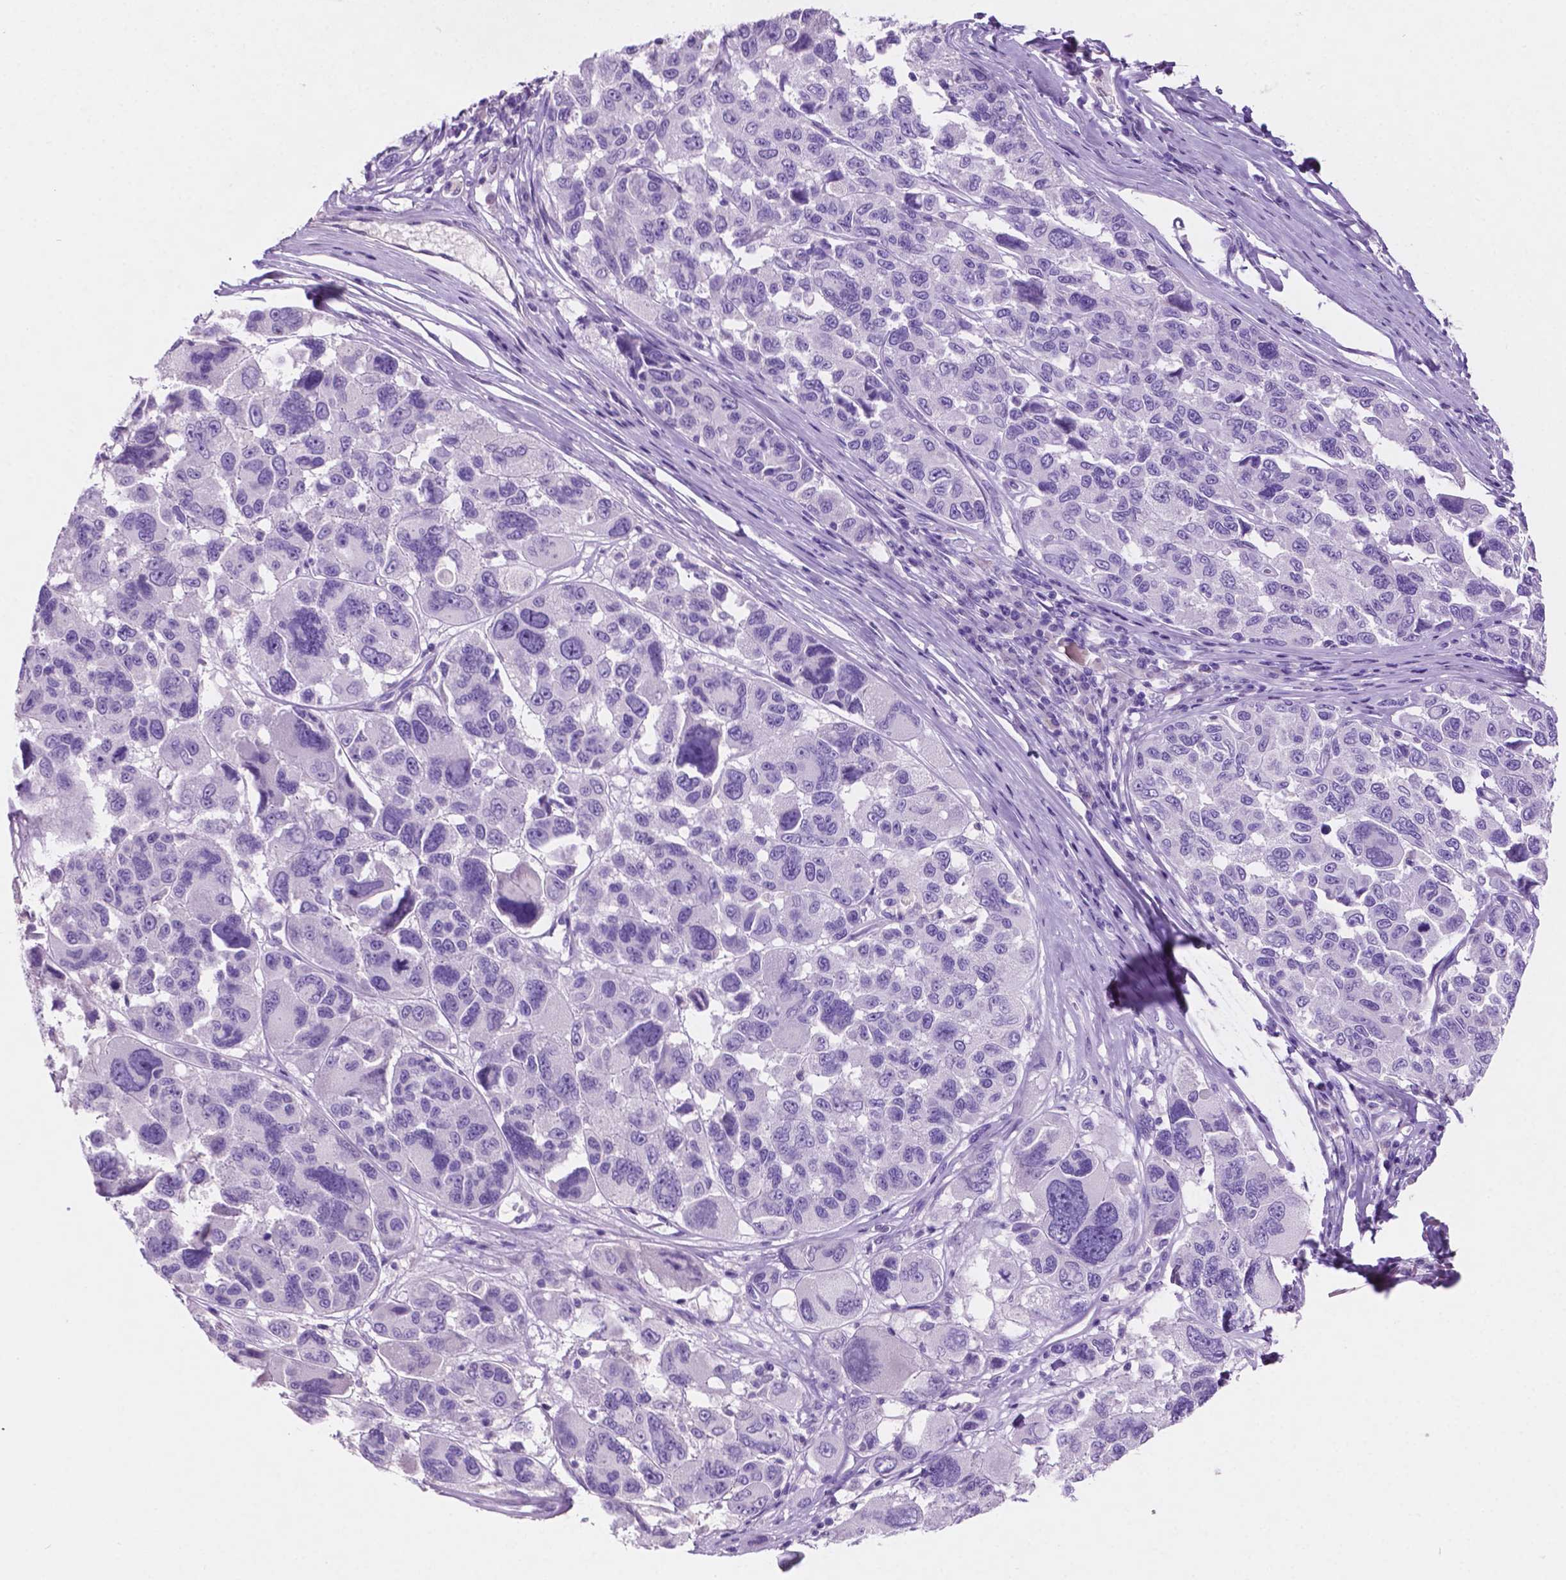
{"staining": {"intensity": "negative", "quantity": "none", "location": "none"}, "tissue": "melanoma", "cell_type": "Tumor cells", "image_type": "cancer", "snomed": [{"axis": "morphology", "description": "Malignant melanoma, NOS"}, {"axis": "topography", "description": "Skin"}], "caption": "Melanoma stained for a protein using IHC exhibits no expression tumor cells.", "gene": "POU4F1", "patient": {"sex": "female", "age": 66}}